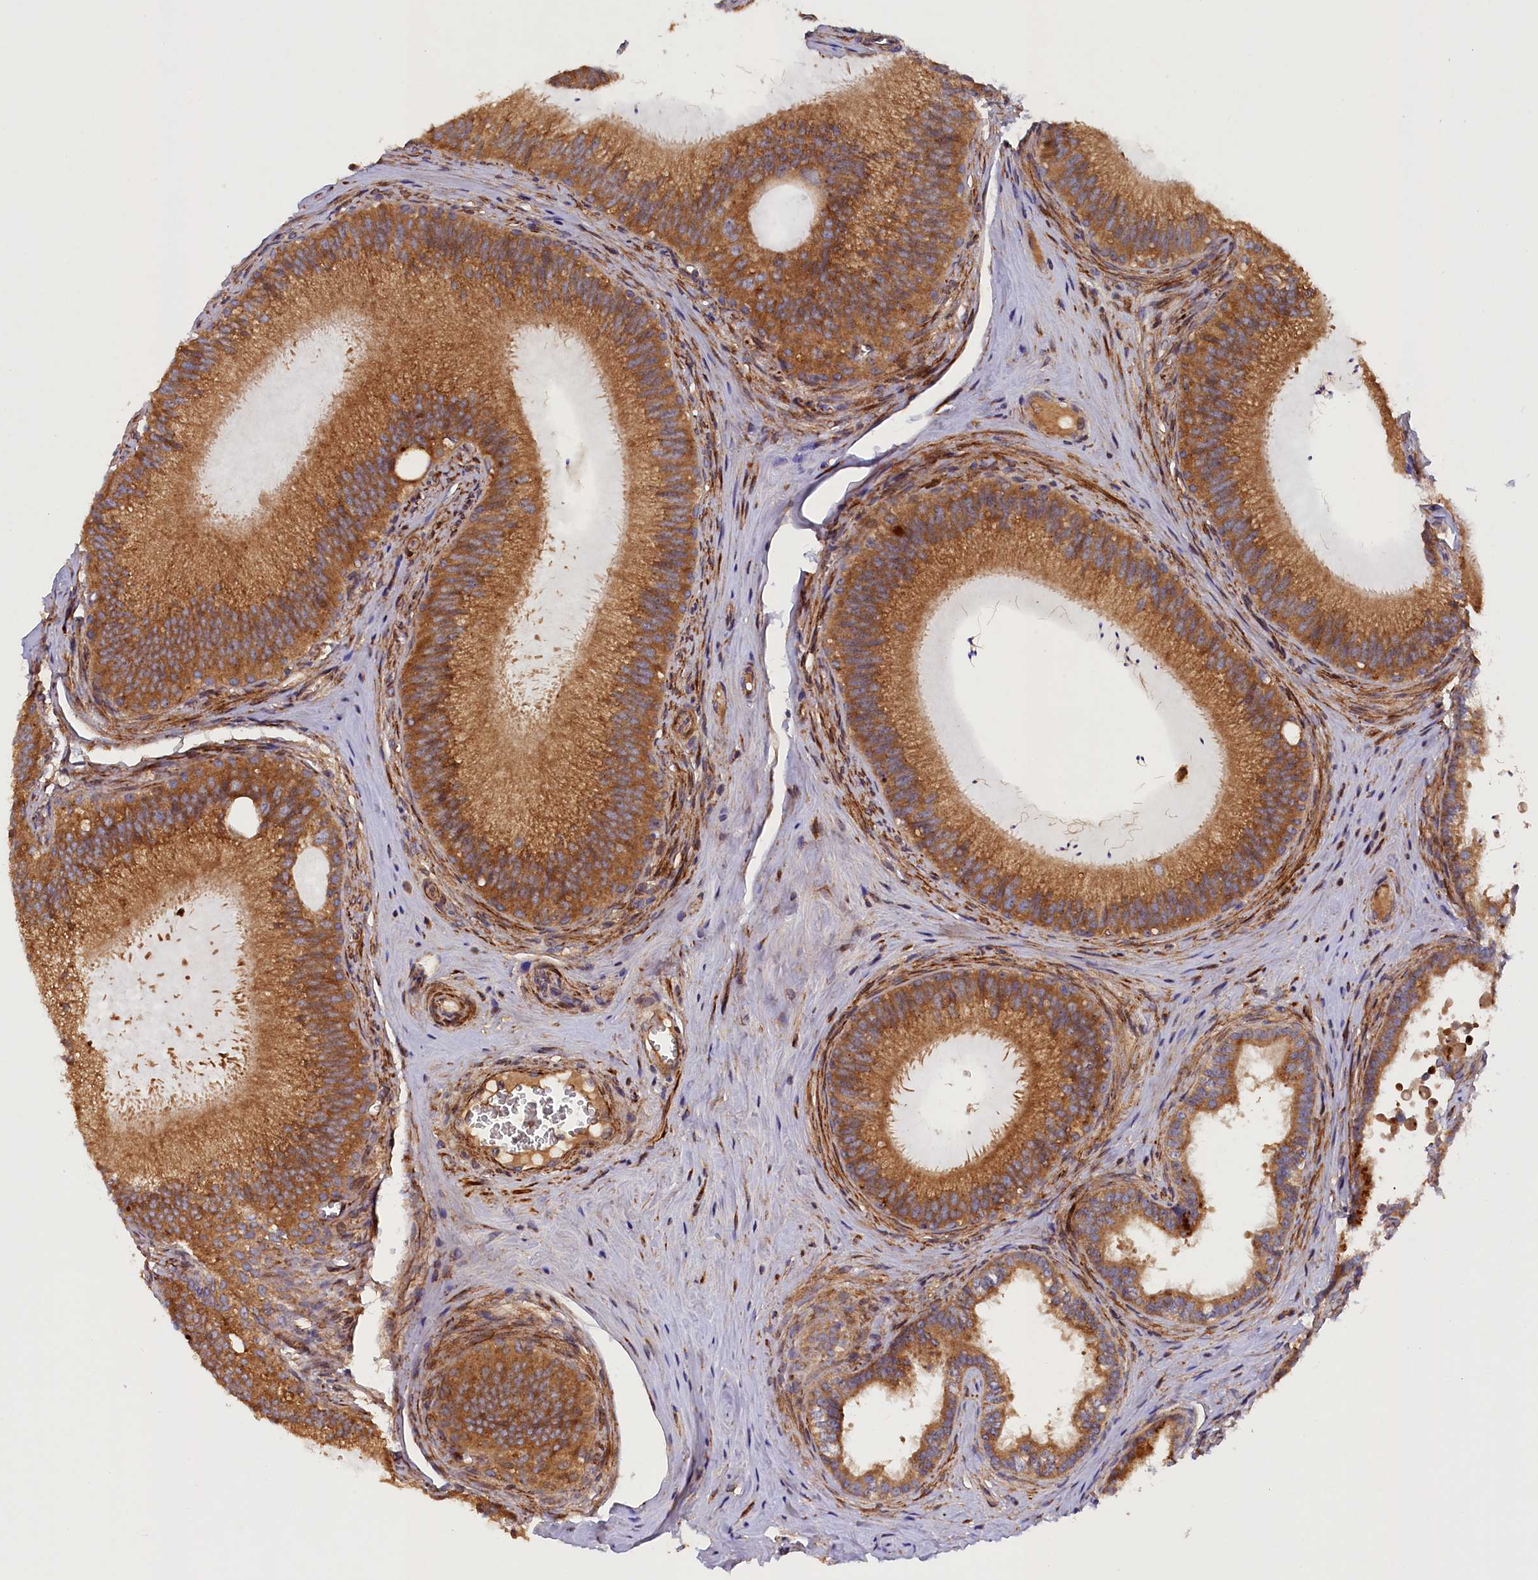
{"staining": {"intensity": "moderate", "quantity": ">75%", "location": "cytoplasmic/membranous"}, "tissue": "epididymis", "cell_type": "Glandular cells", "image_type": "normal", "snomed": [{"axis": "morphology", "description": "Normal tissue, NOS"}, {"axis": "topography", "description": "Epididymis"}], "caption": "This micrograph demonstrates benign epididymis stained with IHC to label a protein in brown. The cytoplasmic/membranous of glandular cells show moderate positivity for the protein. Nuclei are counter-stained blue.", "gene": "ARRDC4", "patient": {"sex": "male", "age": 46}}